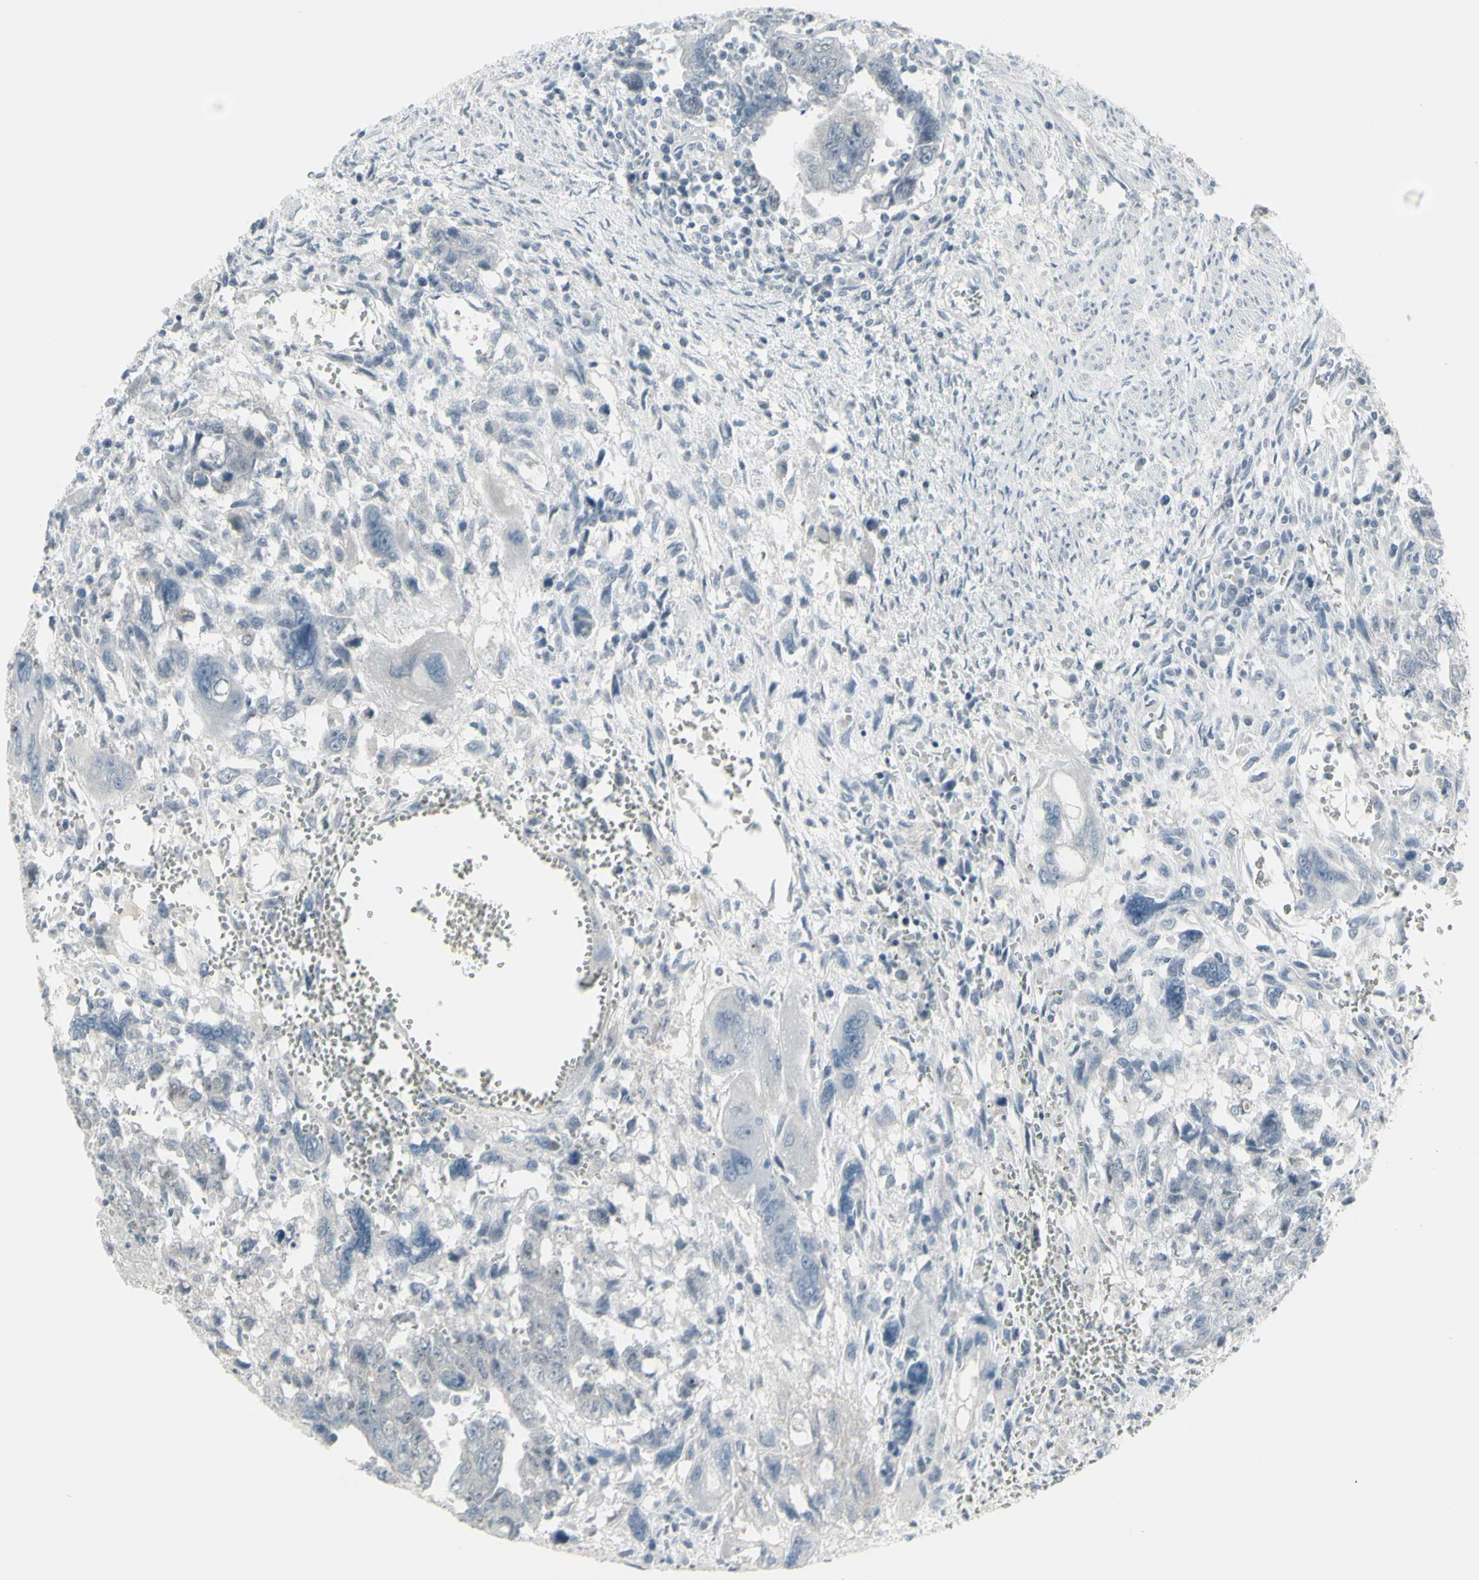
{"staining": {"intensity": "negative", "quantity": "none", "location": "none"}, "tissue": "testis cancer", "cell_type": "Tumor cells", "image_type": "cancer", "snomed": [{"axis": "morphology", "description": "Carcinoma, Embryonal, NOS"}, {"axis": "topography", "description": "Testis"}], "caption": "This is a histopathology image of immunohistochemistry (IHC) staining of testis cancer, which shows no expression in tumor cells.", "gene": "RAB3A", "patient": {"sex": "male", "age": 28}}